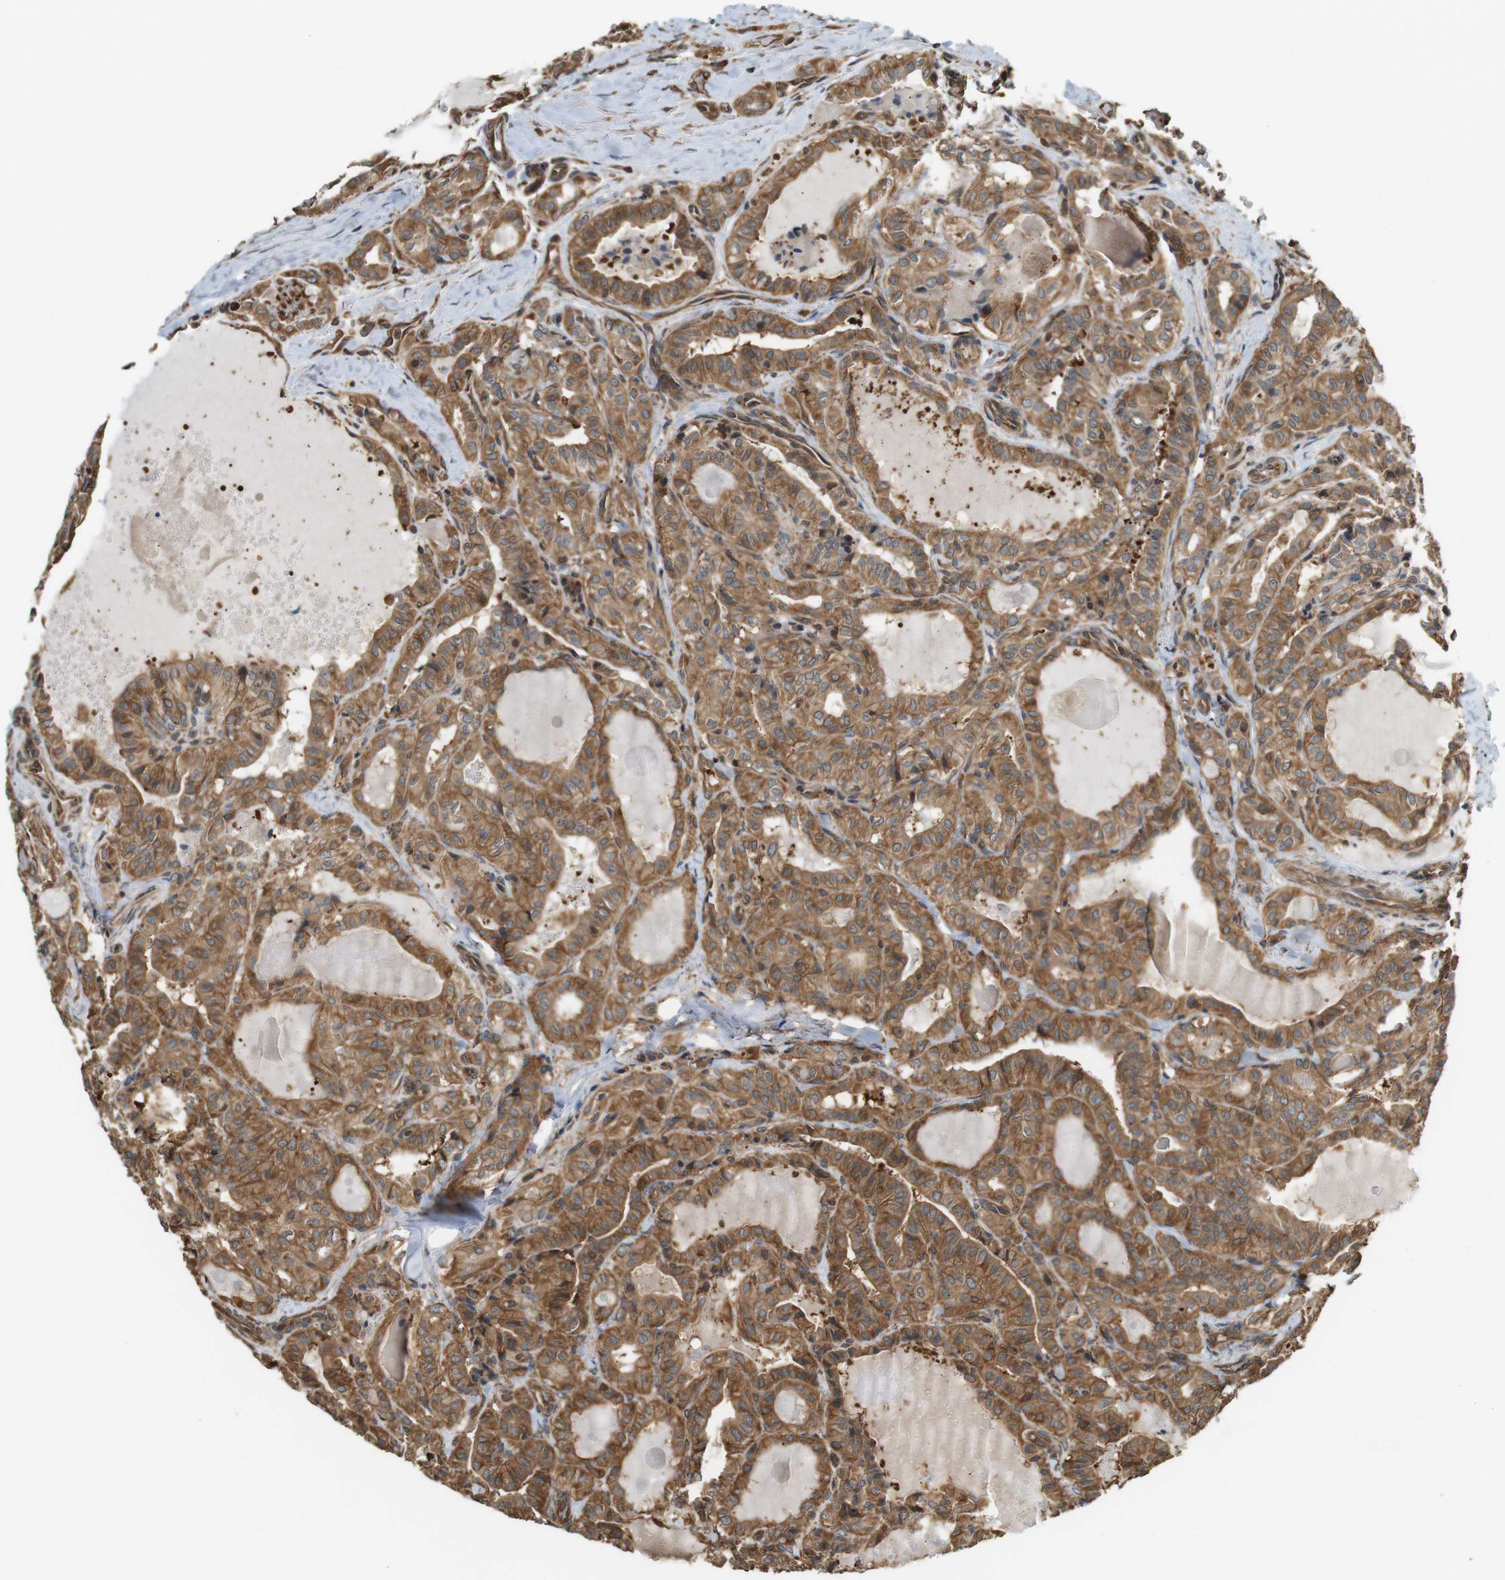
{"staining": {"intensity": "moderate", "quantity": ">75%", "location": "cytoplasmic/membranous"}, "tissue": "thyroid cancer", "cell_type": "Tumor cells", "image_type": "cancer", "snomed": [{"axis": "morphology", "description": "Papillary adenocarcinoma, NOS"}, {"axis": "topography", "description": "Thyroid gland"}], "caption": "Protein expression by immunohistochemistry (IHC) exhibits moderate cytoplasmic/membranous staining in approximately >75% of tumor cells in papillary adenocarcinoma (thyroid). Nuclei are stained in blue.", "gene": "PA2G4", "patient": {"sex": "male", "age": 77}}